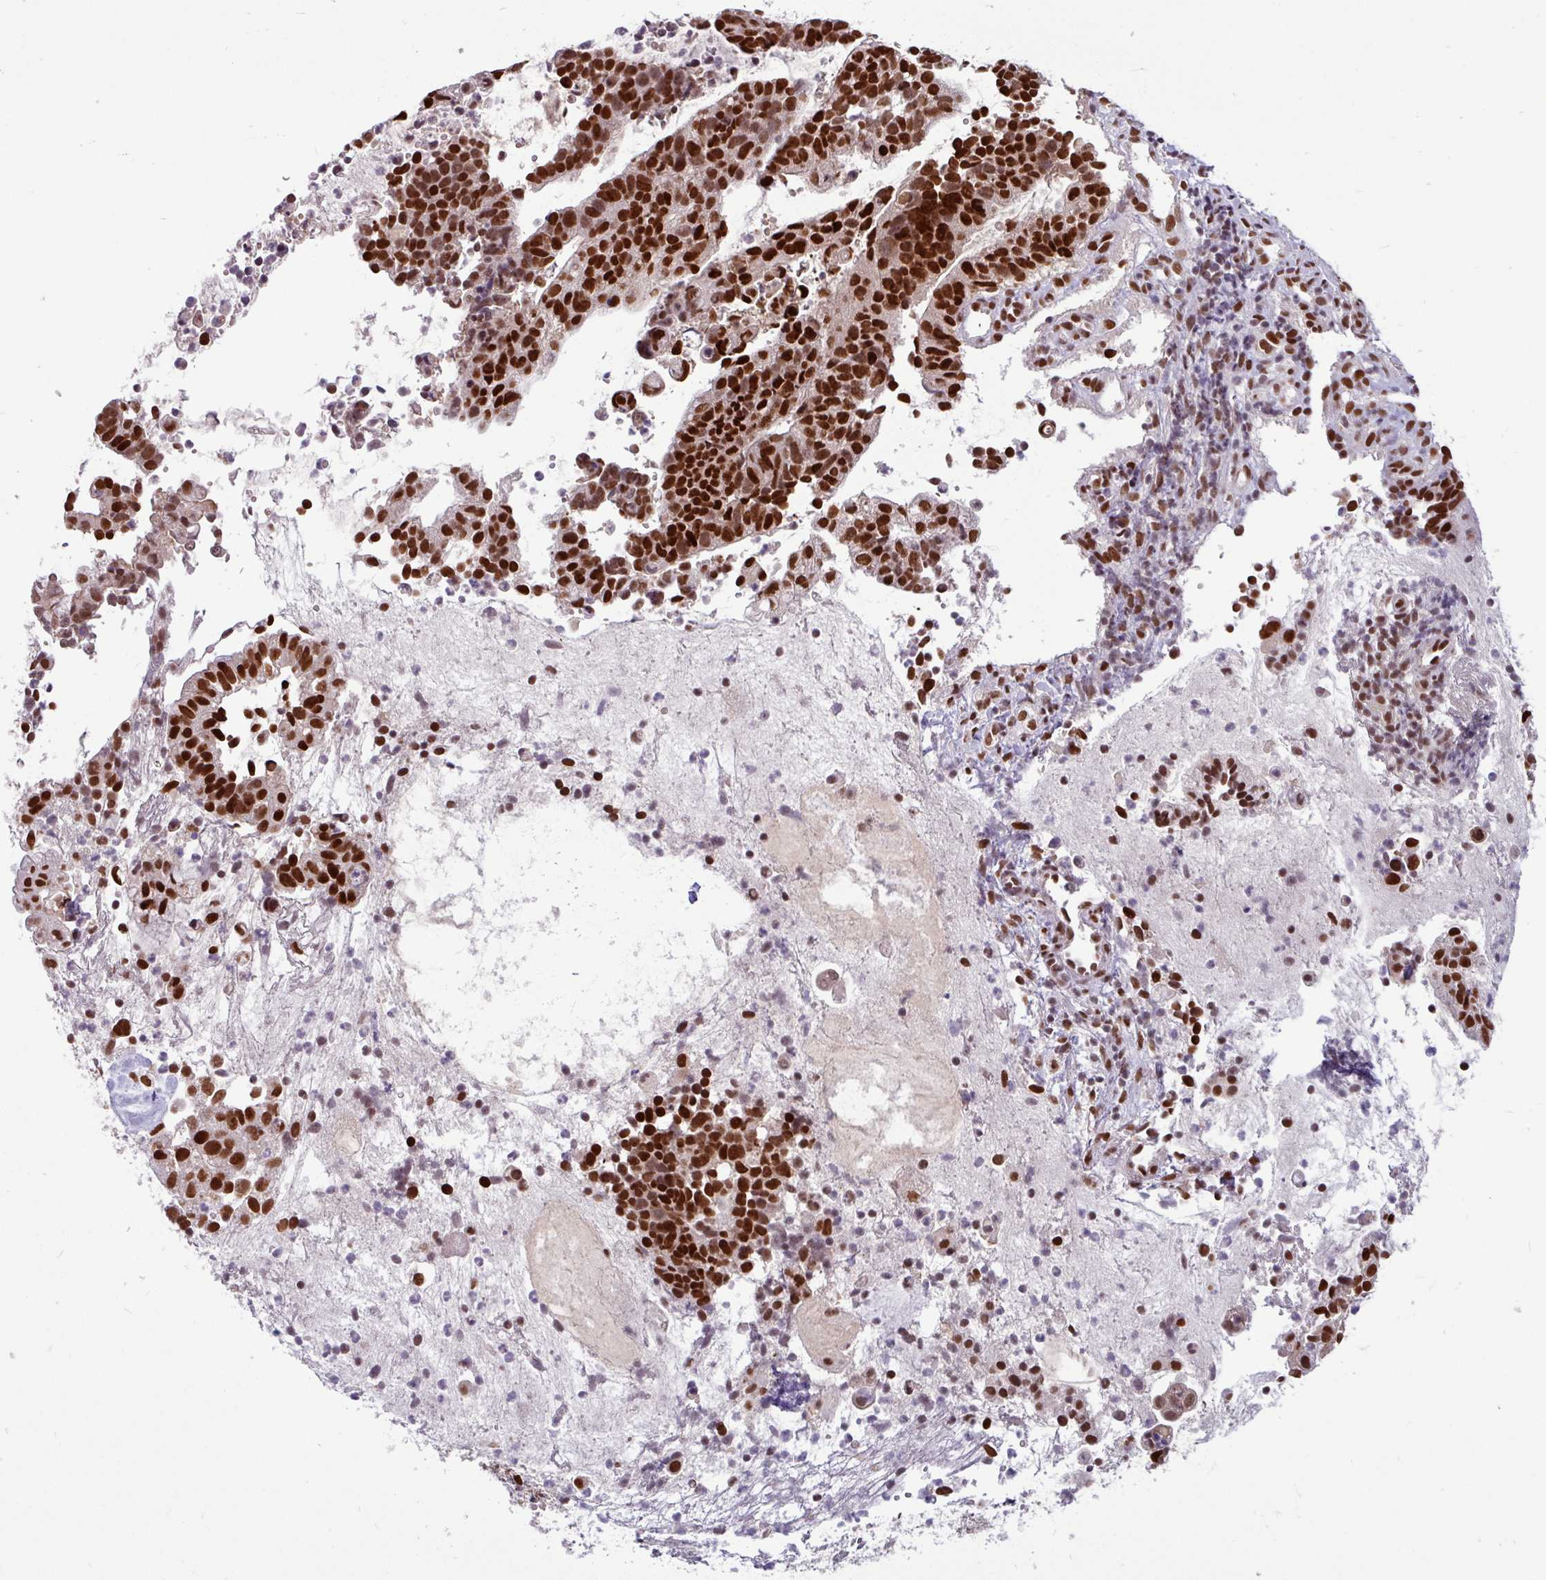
{"staining": {"intensity": "strong", "quantity": ">75%", "location": "nuclear"}, "tissue": "endometrial cancer", "cell_type": "Tumor cells", "image_type": "cancer", "snomed": [{"axis": "morphology", "description": "Adenocarcinoma, NOS"}, {"axis": "topography", "description": "Endometrium"}], "caption": "Human endometrial adenocarcinoma stained with a protein marker demonstrates strong staining in tumor cells.", "gene": "TDG", "patient": {"sex": "female", "age": 76}}